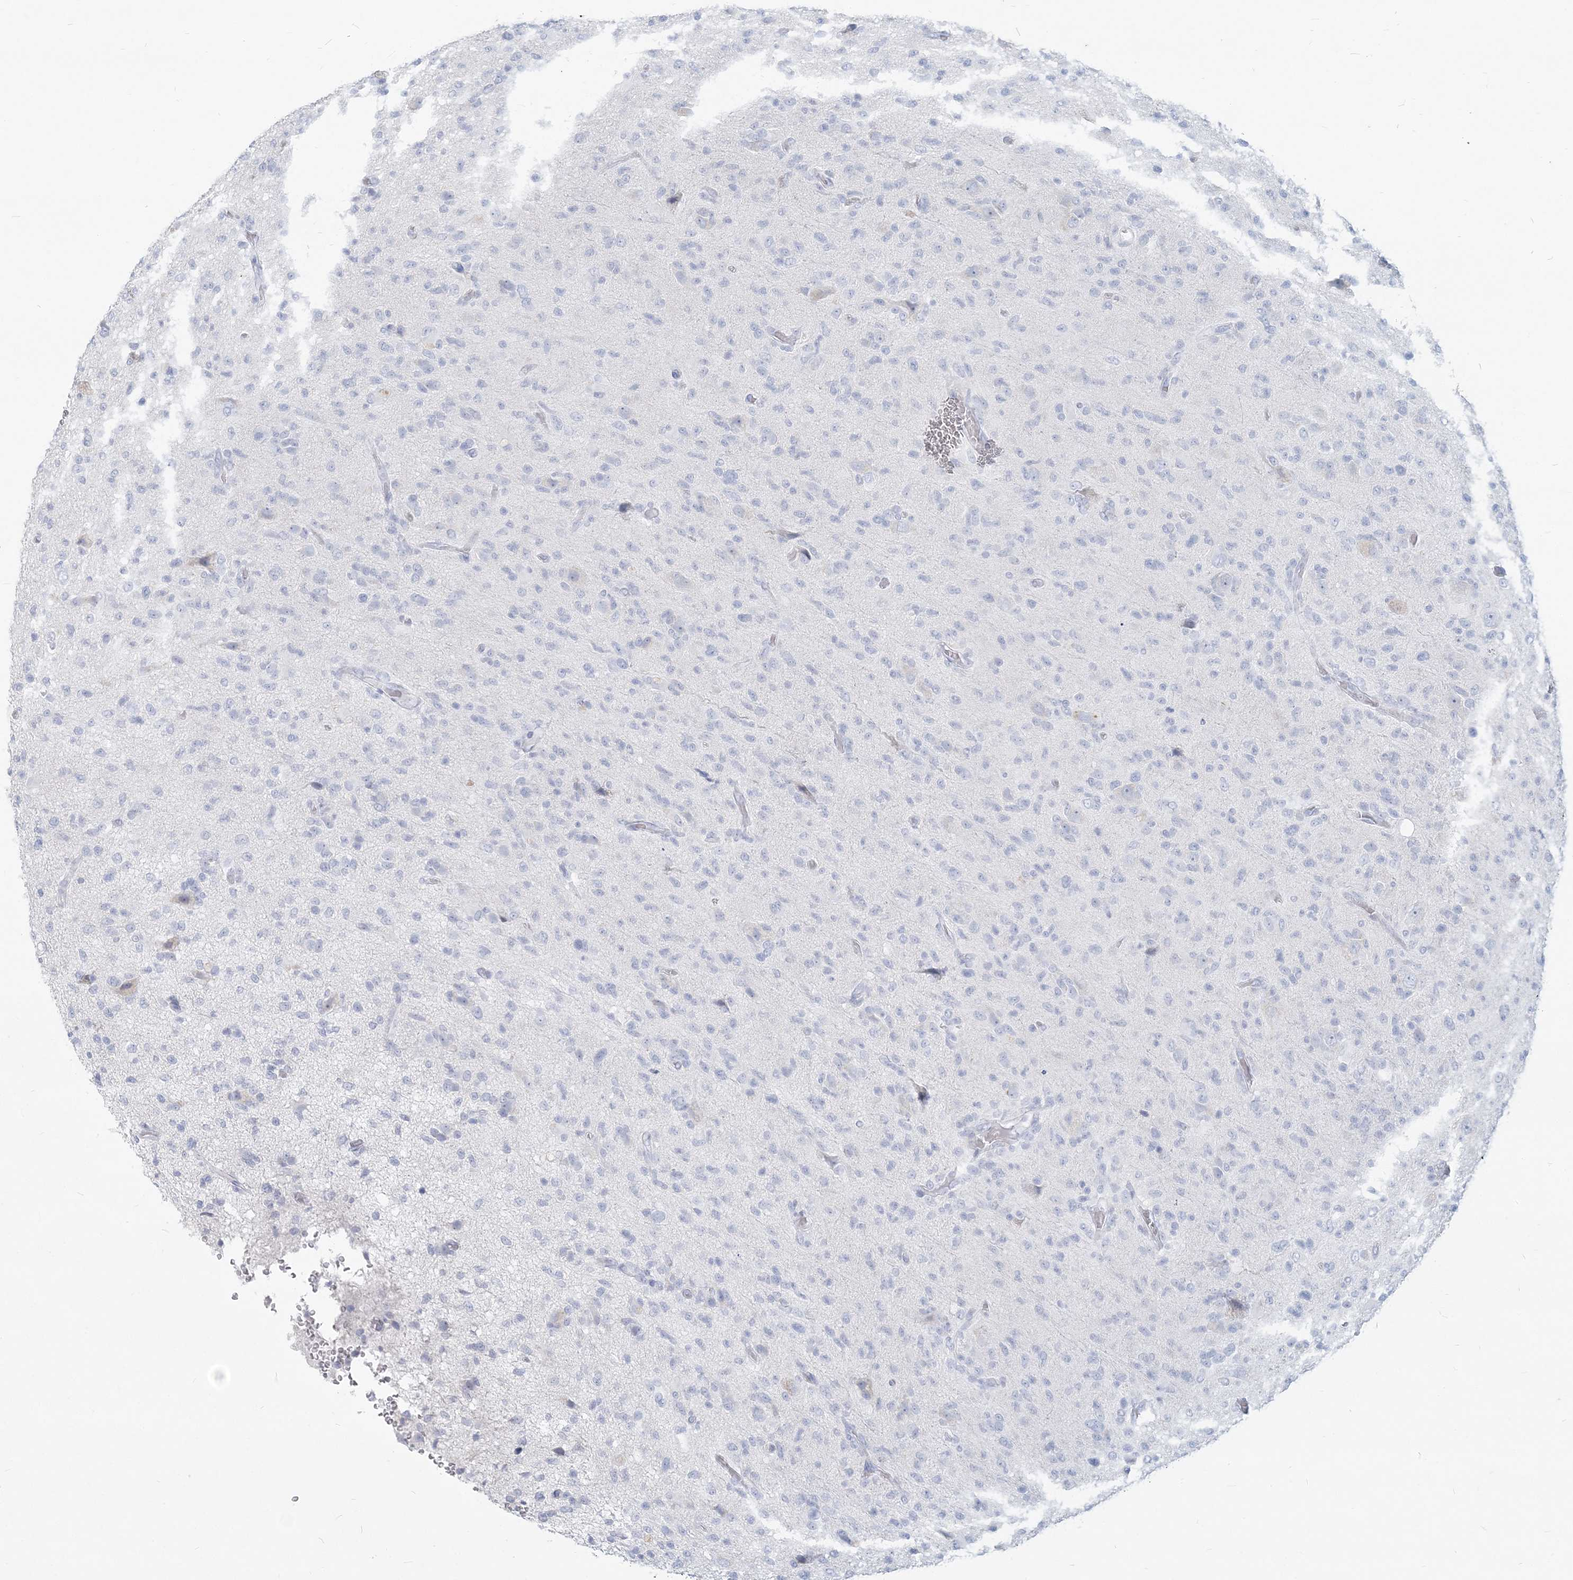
{"staining": {"intensity": "negative", "quantity": "none", "location": "none"}, "tissue": "glioma", "cell_type": "Tumor cells", "image_type": "cancer", "snomed": [{"axis": "morphology", "description": "Glioma, malignant, High grade"}, {"axis": "topography", "description": "Brain"}], "caption": "Immunohistochemistry (IHC) of malignant glioma (high-grade) reveals no staining in tumor cells.", "gene": "CSN1S1", "patient": {"sex": "female", "age": 57}}